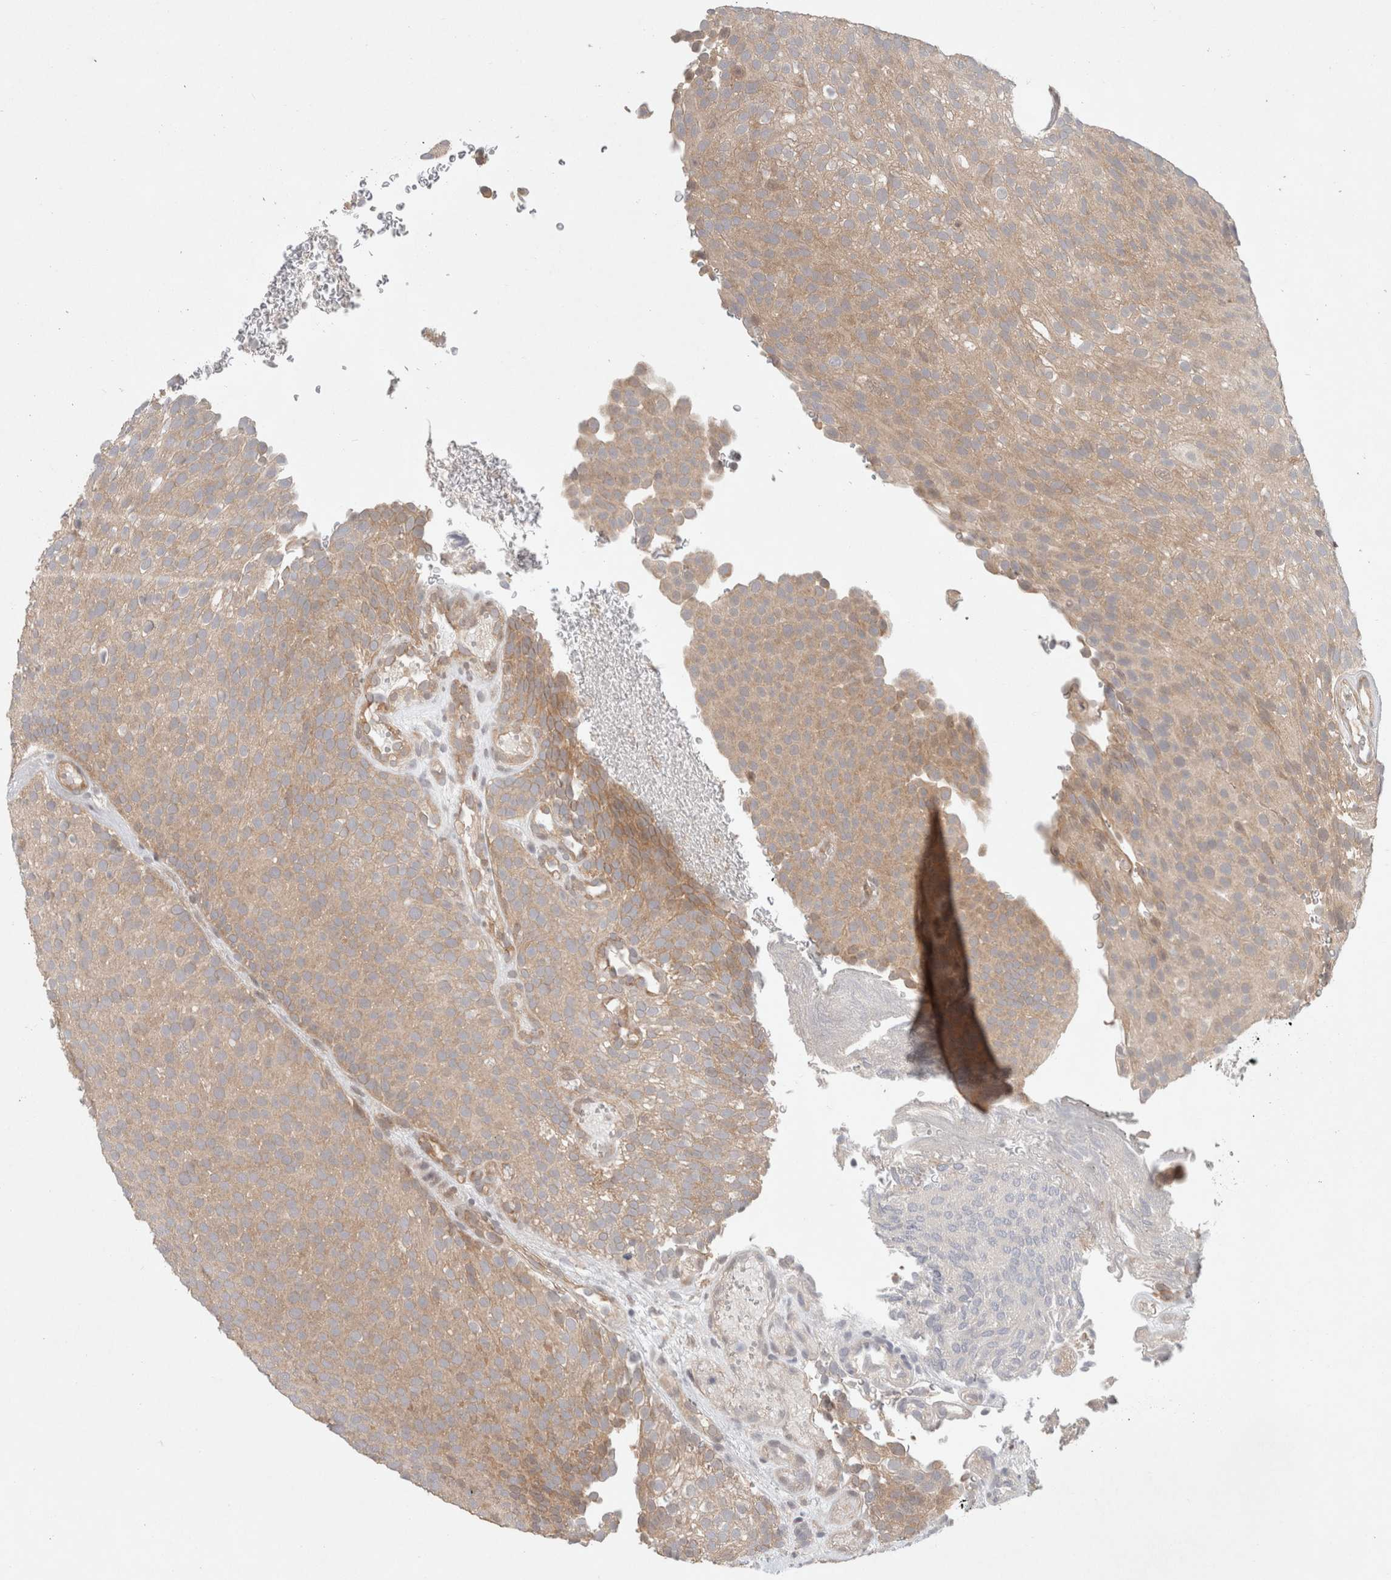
{"staining": {"intensity": "weak", "quantity": ">75%", "location": "cytoplasmic/membranous"}, "tissue": "urothelial cancer", "cell_type": "Tumor cells", "image_type": "cancer", "snomed": [{"axis": "morphology", "description": "Urothelial carcinoma, Low grade"}, {"axis": "topography", "description": "Urinary bladder"}], "caption": "DAB immunohistochemical staining of human low-grade urothelial carcinoma reveals weak cytoplasmic/membranous protein staining in about >75% of tumor cells.", "gene": "RASAL2", "patient": {"sex": "male", "age": 78}}